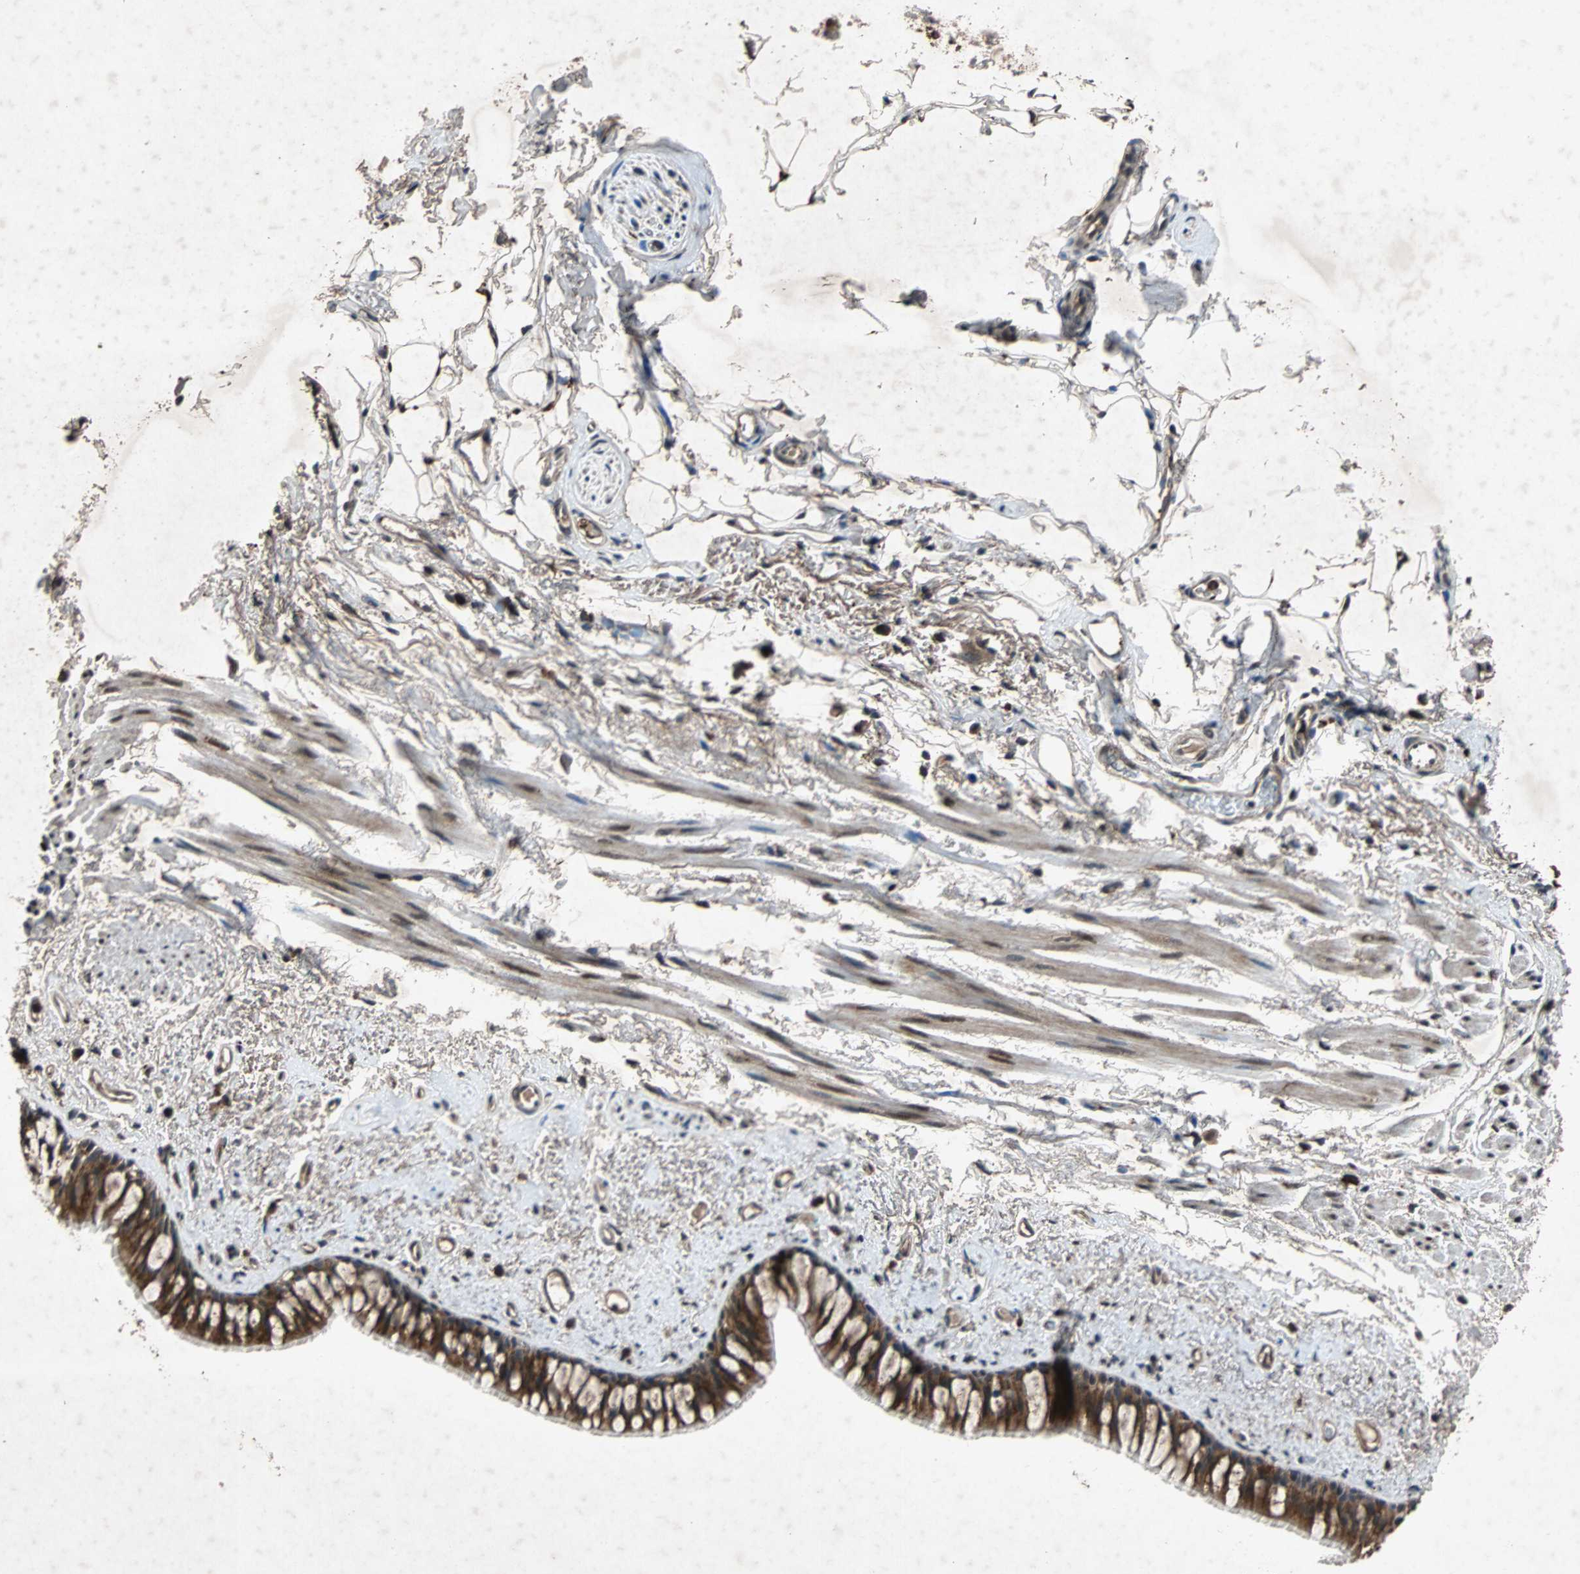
{"staining": {"intensity": "strong", "quantity": ">75%", "location": "cytoplasmic/membranous"}, "tissue": "bronchus", "cell_type": "Respiratory epithelial cells", "image_type": "normal", "snomed": [{"axis": "morphology", "description": "Normal tissue, NOS"}, {"axis": "topography", "description": "Bronchus"}], "caption": "Strong cytoplasmic/membranous protein expression is identified in about >75% of respiratory epithelial cells in bronchus.", "gene": "USP31", "patient": {"sex": "female", "age": 73}}